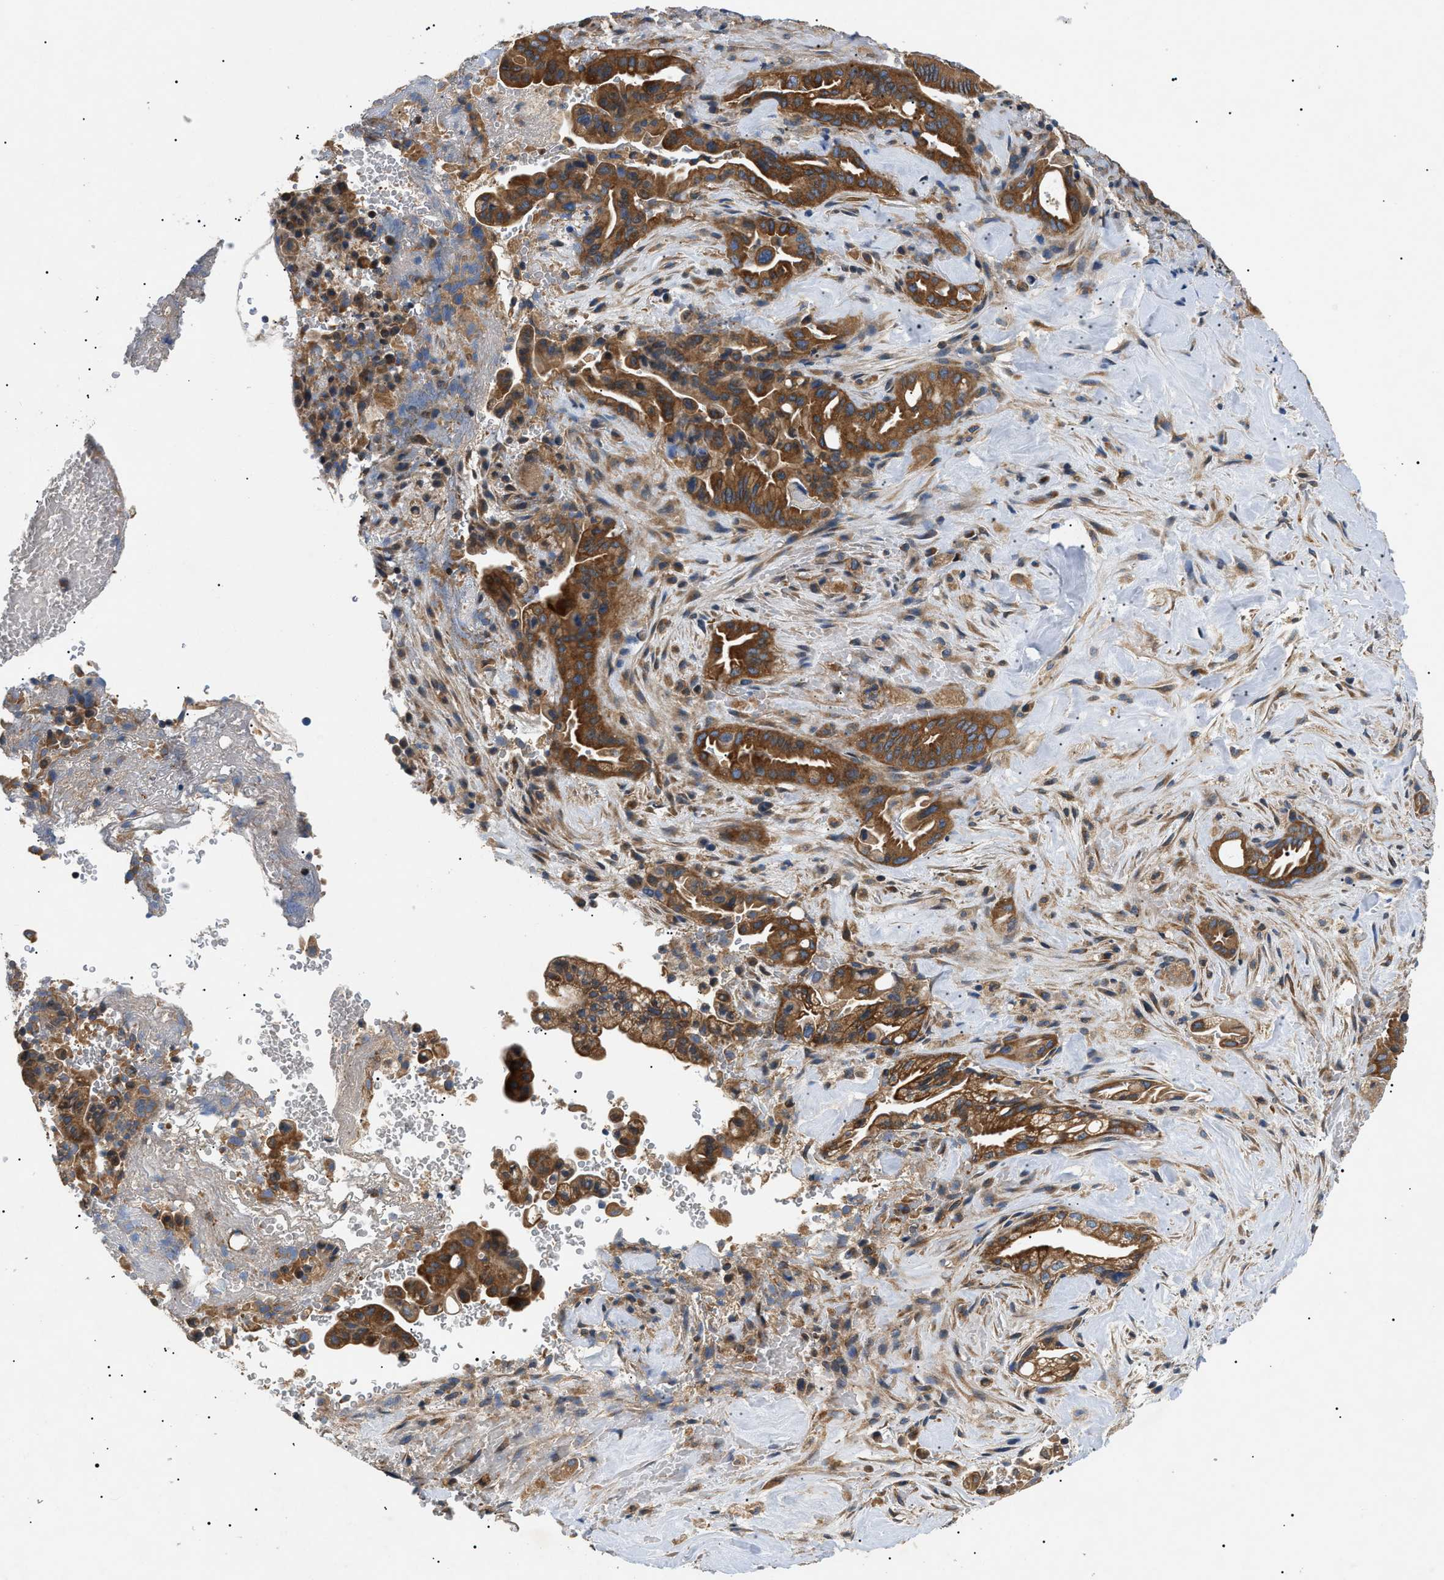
{"staining": {"intensity": "strong", "quantity": ">75%", "location": "cytoplasmic/membranous"}, "tissue": "liver cancer", "cell_type": "Tumor cells", "image_type": "cancer", "snomed": [{"axis": "morphology", "description": "Cholangiocarcinoma"}, {"axis": "topography", "description": "Liver"}], "caption": "Strong cytoplasmic/membranous protein staining is present in about >75% of tumor cells in cholangiocarcinoma (liver).", "gene": "PPM1B", "patient": {"sex": "female", "age": 68}}